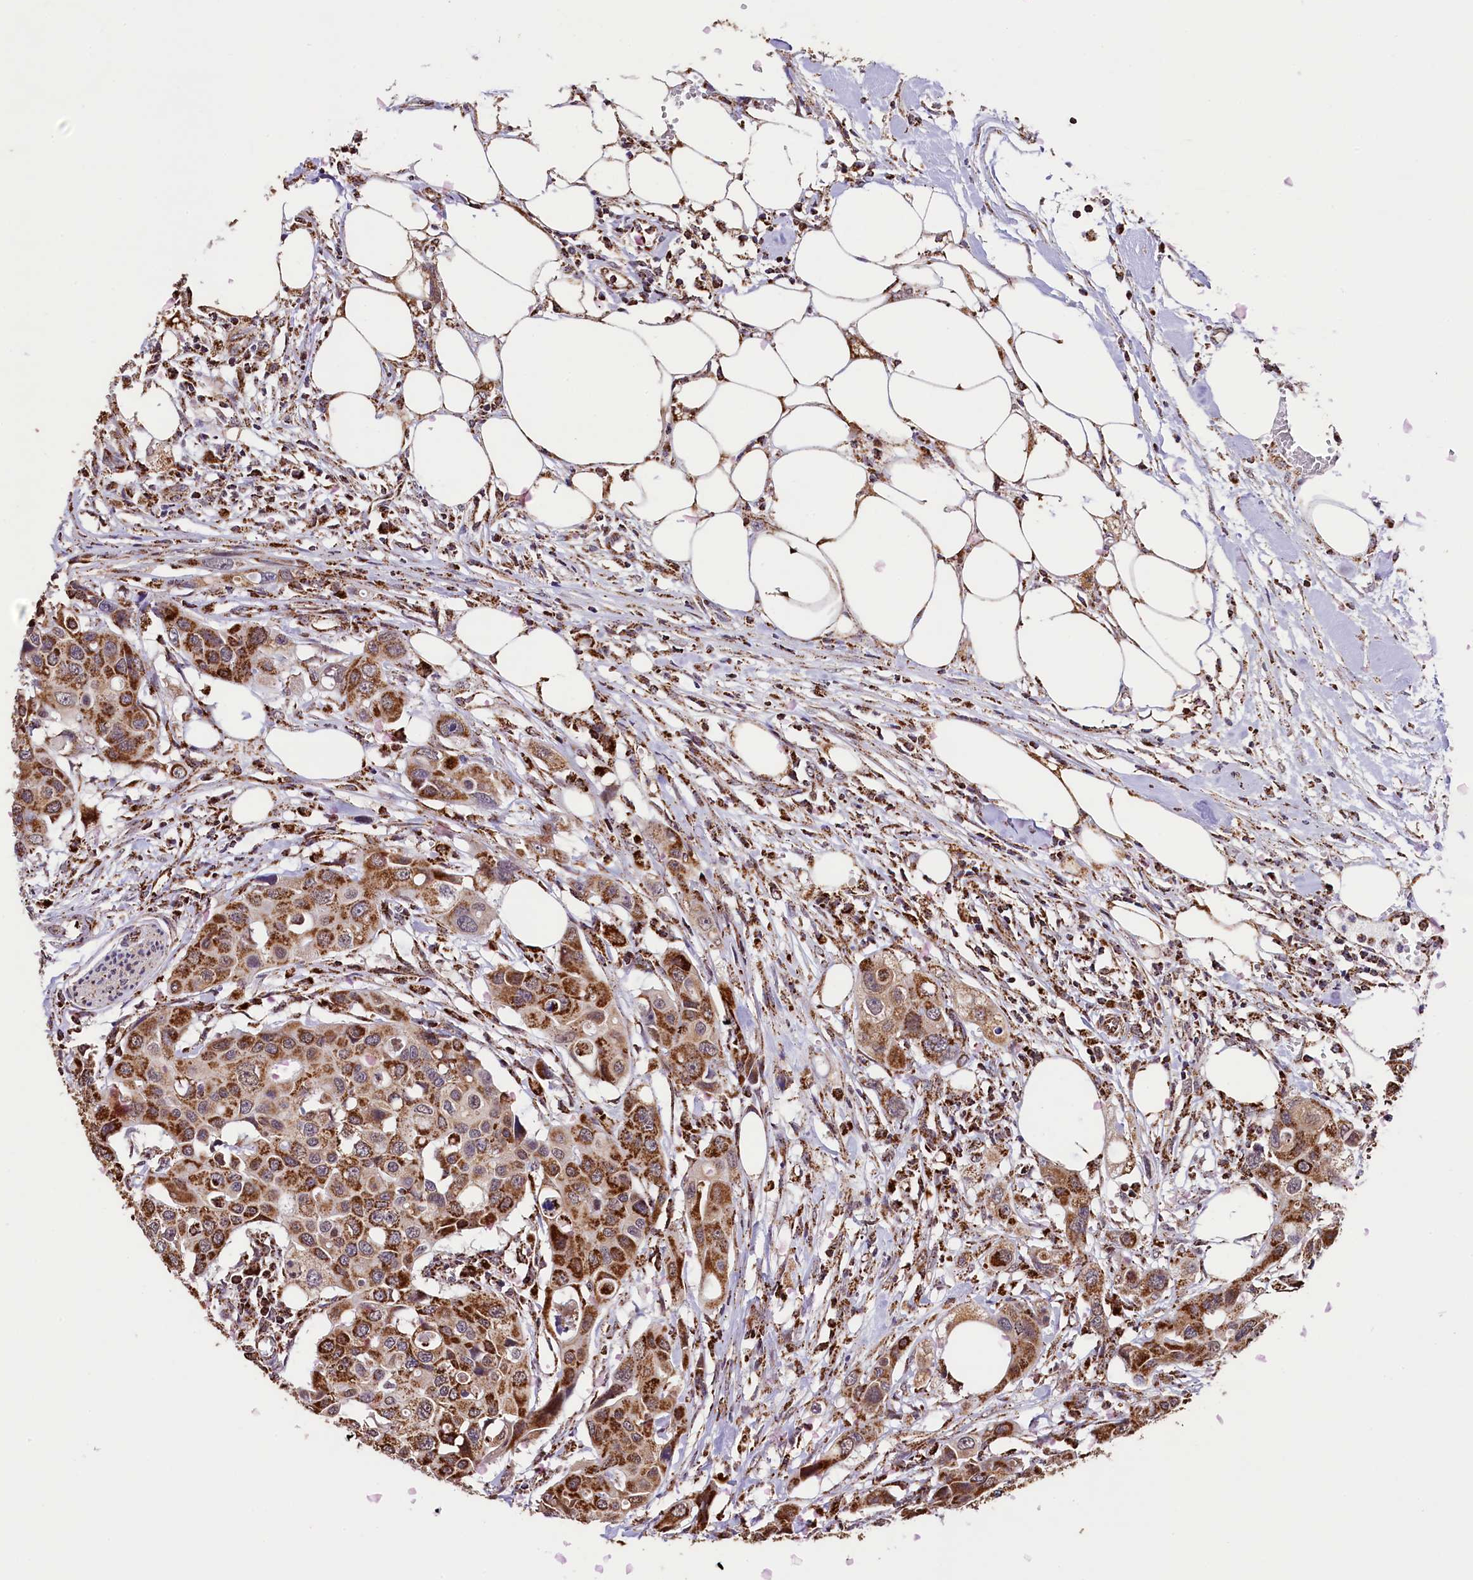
{"staining": {"intensity": "strong", "quantity": "25%-75%", "location": "cytoplasmic/membranous"}, "tissue": "colorectal cancer", "cell_type": "Tumor cells", "image_type": "cancer", "snomed": [{"axis": "morphology", "description": "Adenocarcinoma, NOS"}, {"axis": "topography", "description": "Colon"}], "caption": "Tumor cells exhibit high levels of strong cytoplasmic/membranous positivity in approximately 25%-75% of cells in human colorectal cancer. (Stains: DAB in brown, nuclei in blue, Microscopy: brightfield microscopy at high magnification).", "gene": "KLC2", "patient": {"sex": "male", "age": 77}}